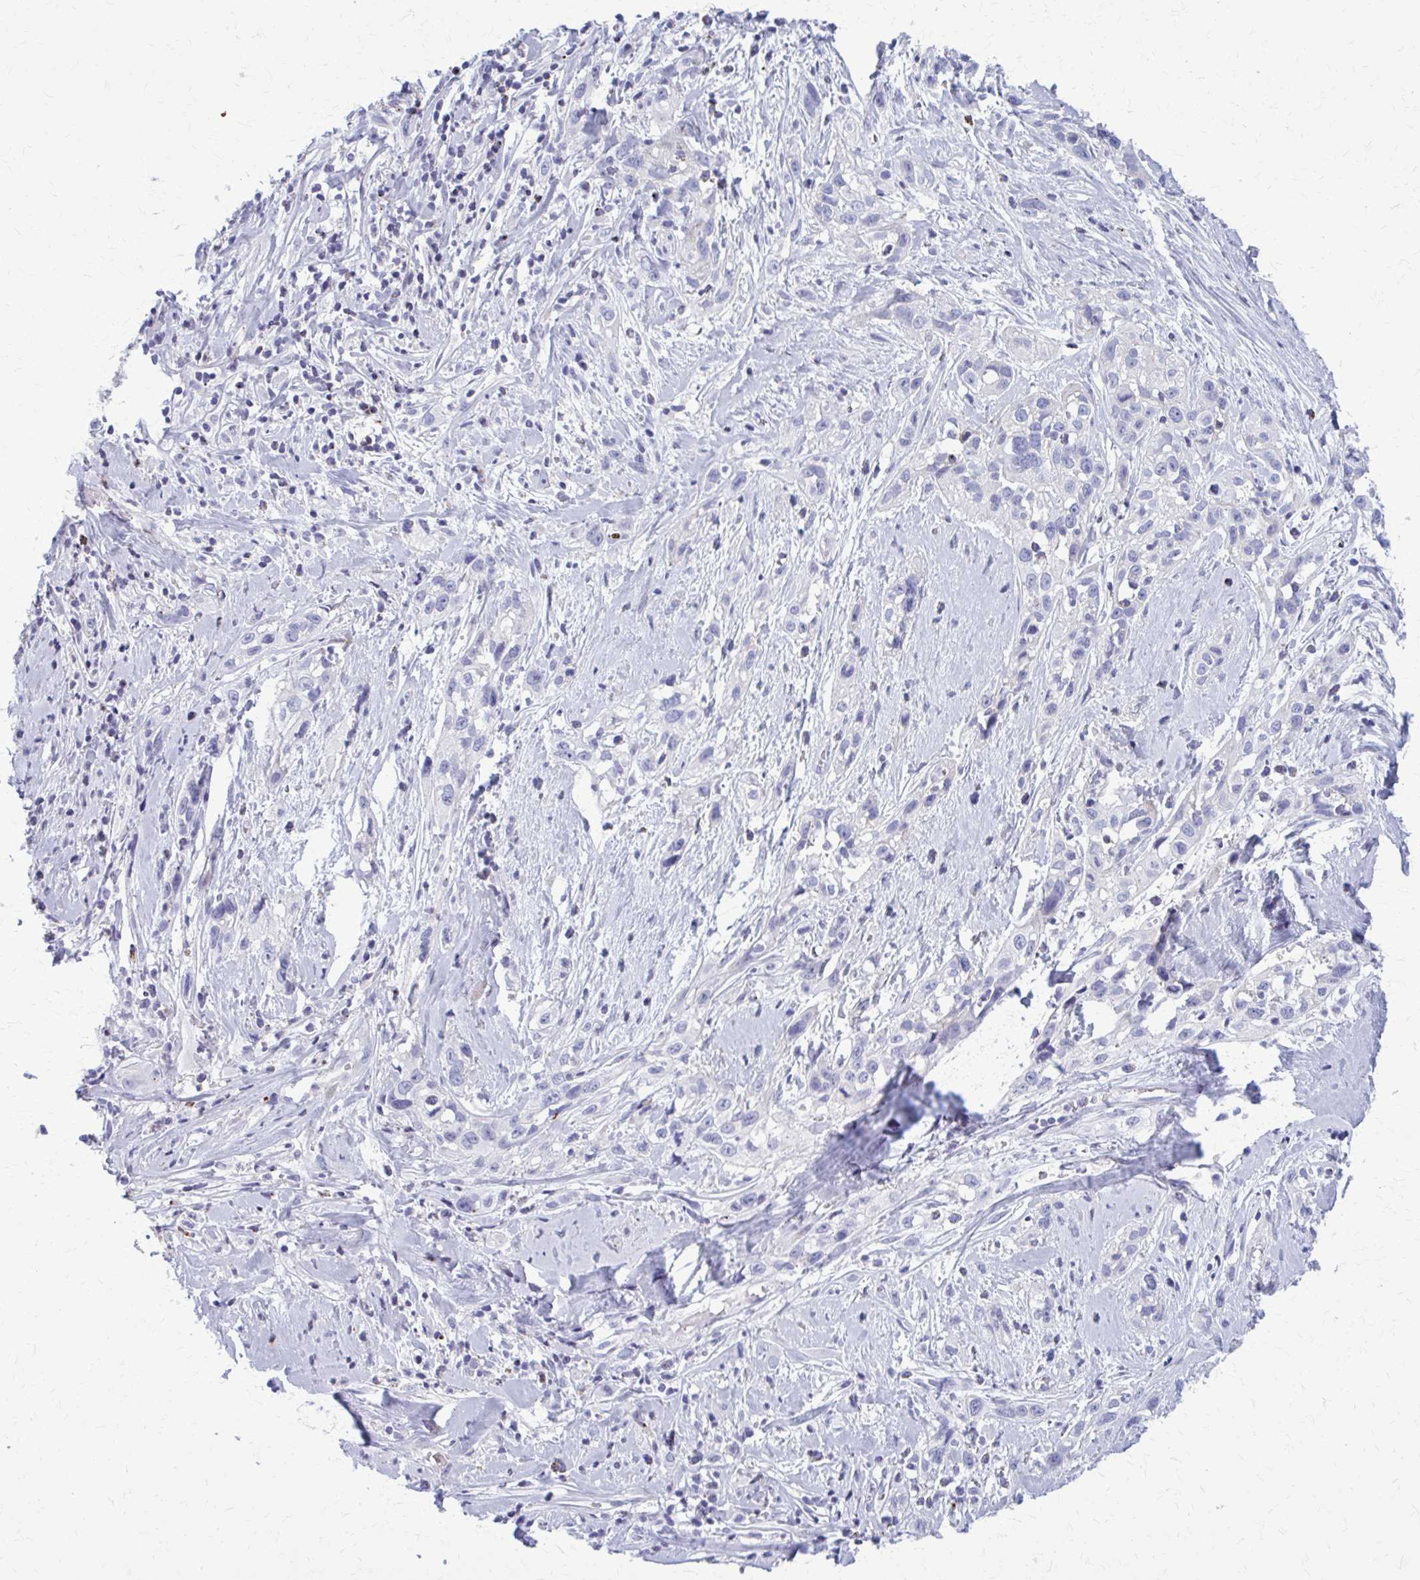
{"staining": {"intensity": "negative", "quantity": "none", "location": "none"}, "tissue": "skin cancer", "cell_type": "Tumor cells", "image_type": "cancer", "snomed": [{"axis": "morphology", "description": "Squamous cell carcinoma, NOS"}, {"axis": "topography", "description": "Skin"}], "caption": "A micrograph of squamous cell carcinoma (skin) stained for a protein shows no brown staining in tumor cells.", "gene": "PEDS1", "patient": {"sex": "male", "age": 82}}